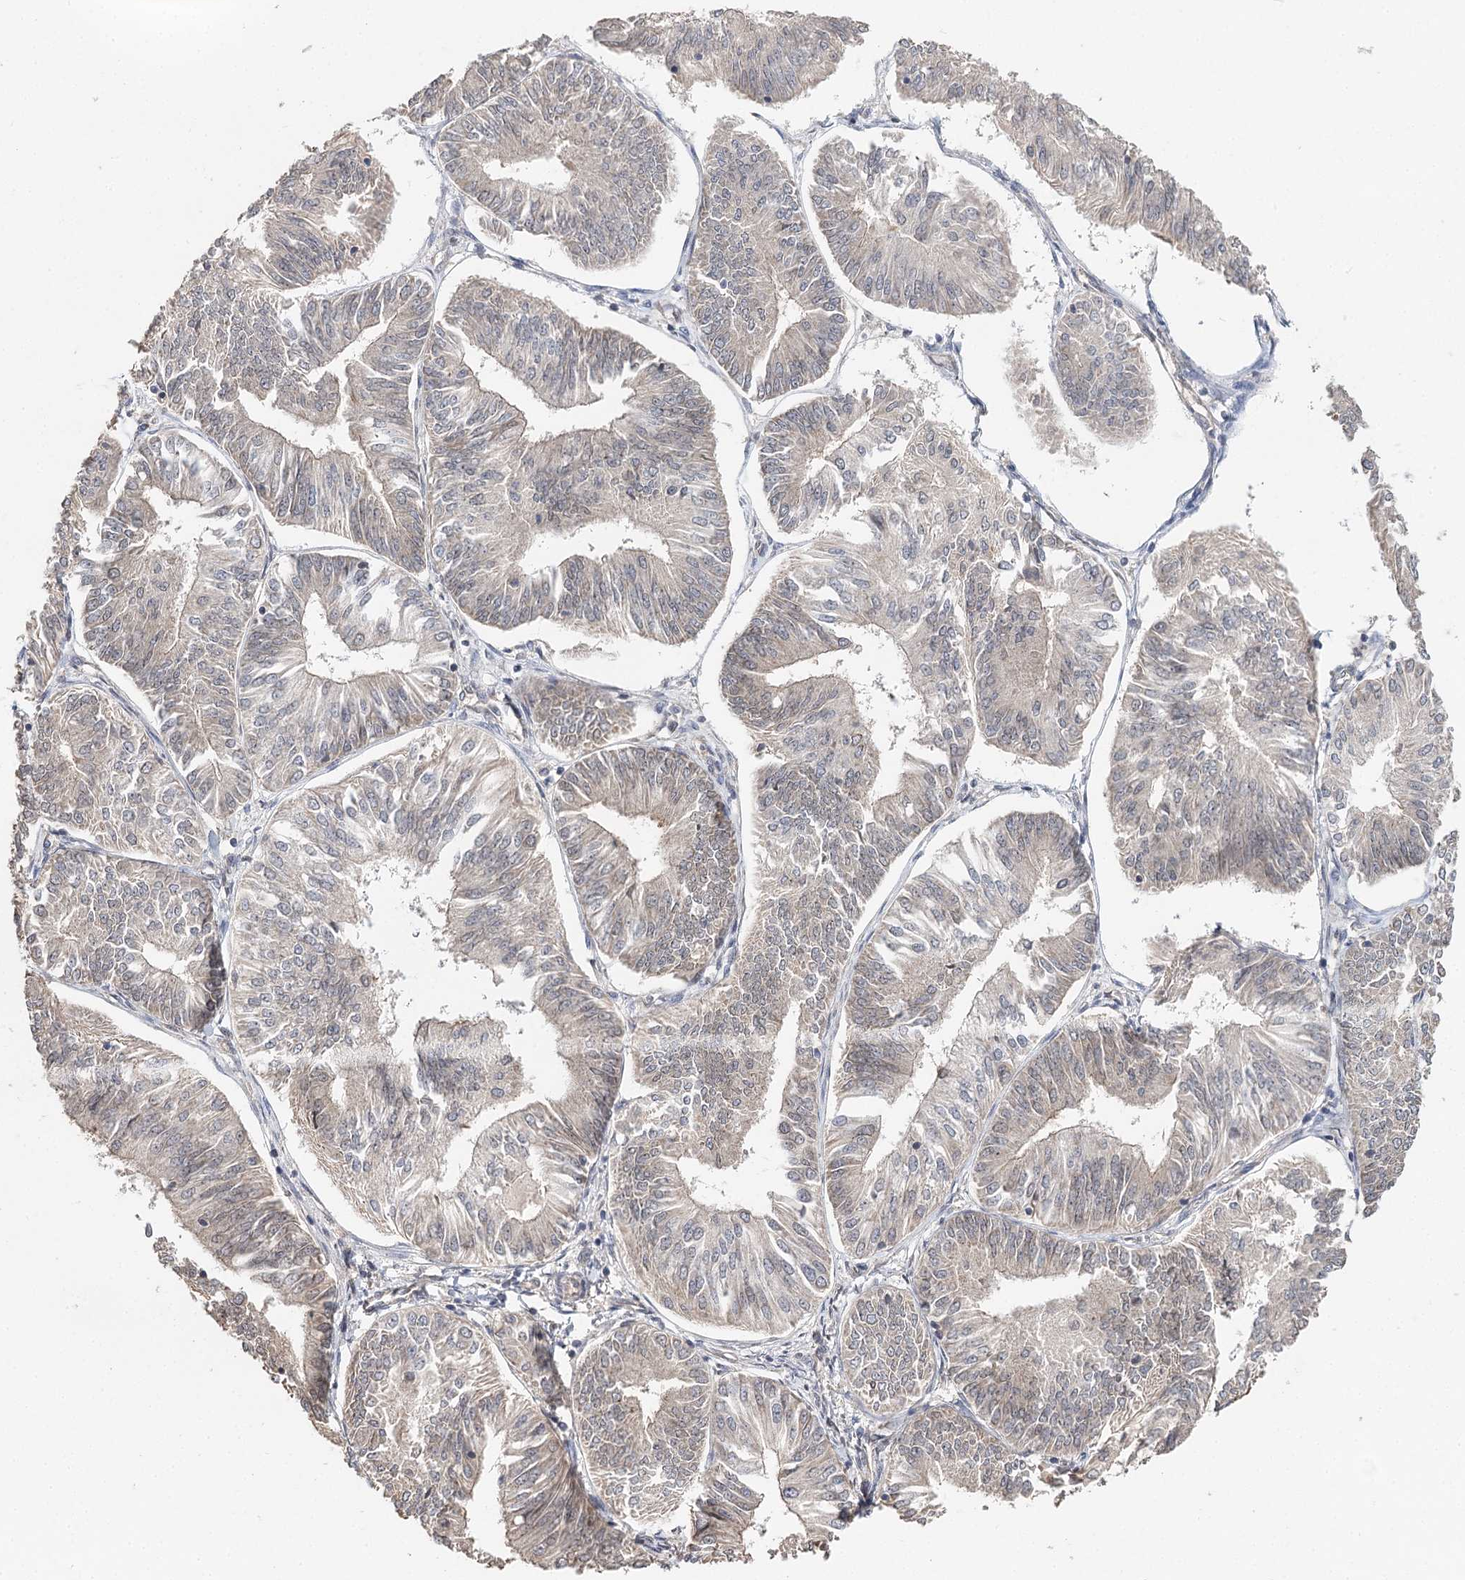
{"staining": {"intensity": "weak", "quantity": "<25%", "location": "cytoplasmic/membranous"}, "tissue": "endometrial cancer", "cell_type": "Tumor cells", "image_type": "cancer", "snomed": [{"axis": "morphology", "description": "Adenocarcinoma, NOS"}, {"axis": "topography", "description": "Endometrium"}], "caption": "The IHC histopathology image has no significant positivity in tumor cells of endometrial adenocarcinoma tissue.", "gene": "NOPCHAP1", "patient": {"sex": "female", "age": 58}}